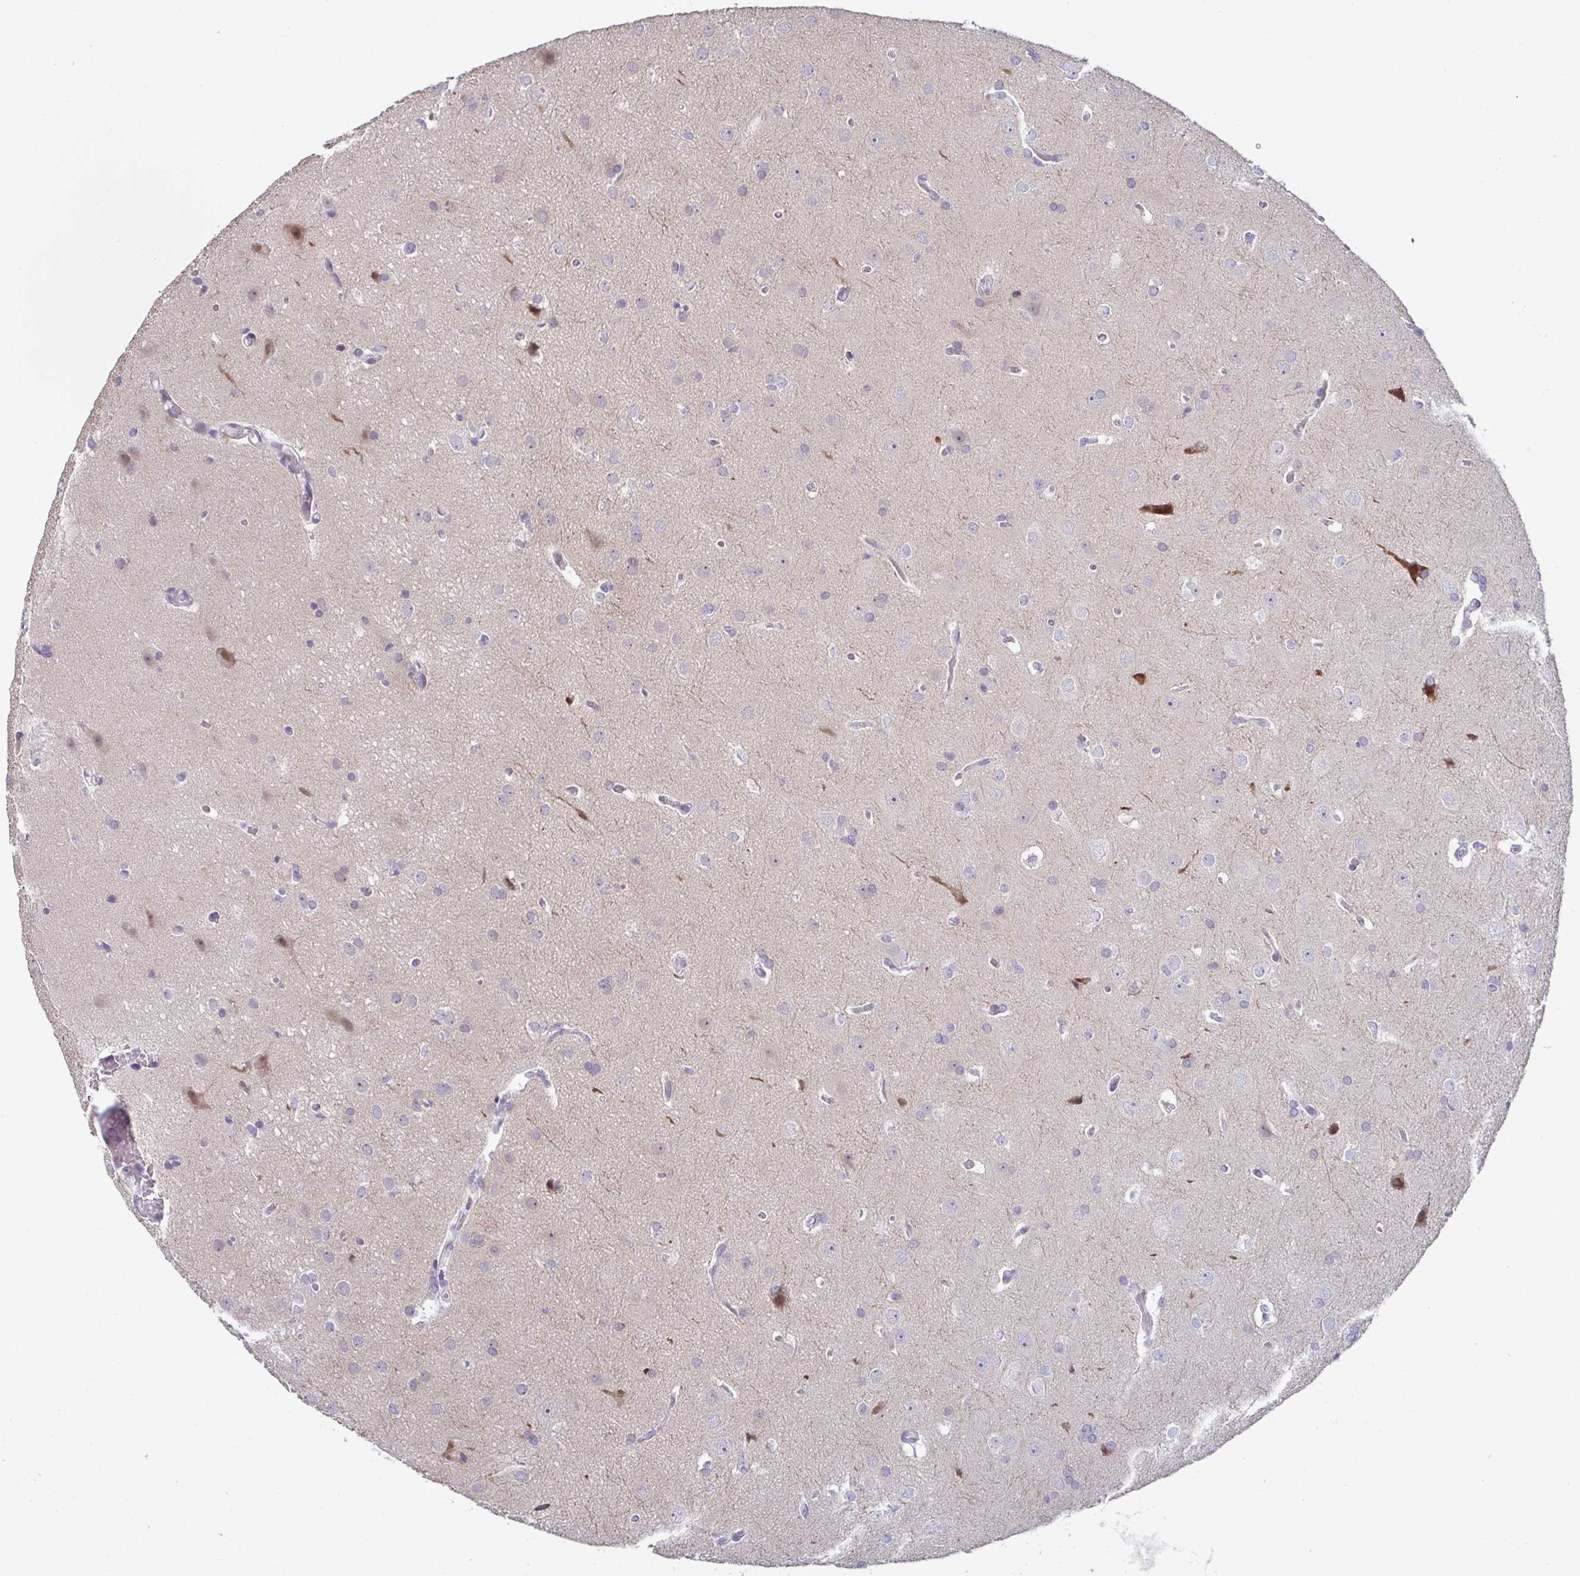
{"staining": {"intensity": "negative", "quantity": "none", "location": "none"}, "tissue": "glioma", "cell_type": "Tumor cells", "image_type": "cancer", "snomed": [{"axis": "morphology", "description": "Glioma, malignant, Low grade"}, {"axis": "topography", "description": "Brain"}], "caption": "Micrograph shows no protein expression in tumor cells of glioma tissue. (DAB (3,3'-diaminobenzidine) immunohistochemistry (IHC) visualized using brightfield microscopy, high magnification).", "gene": "GSTM1", "patient": {"sex": "female", "age": 34}}